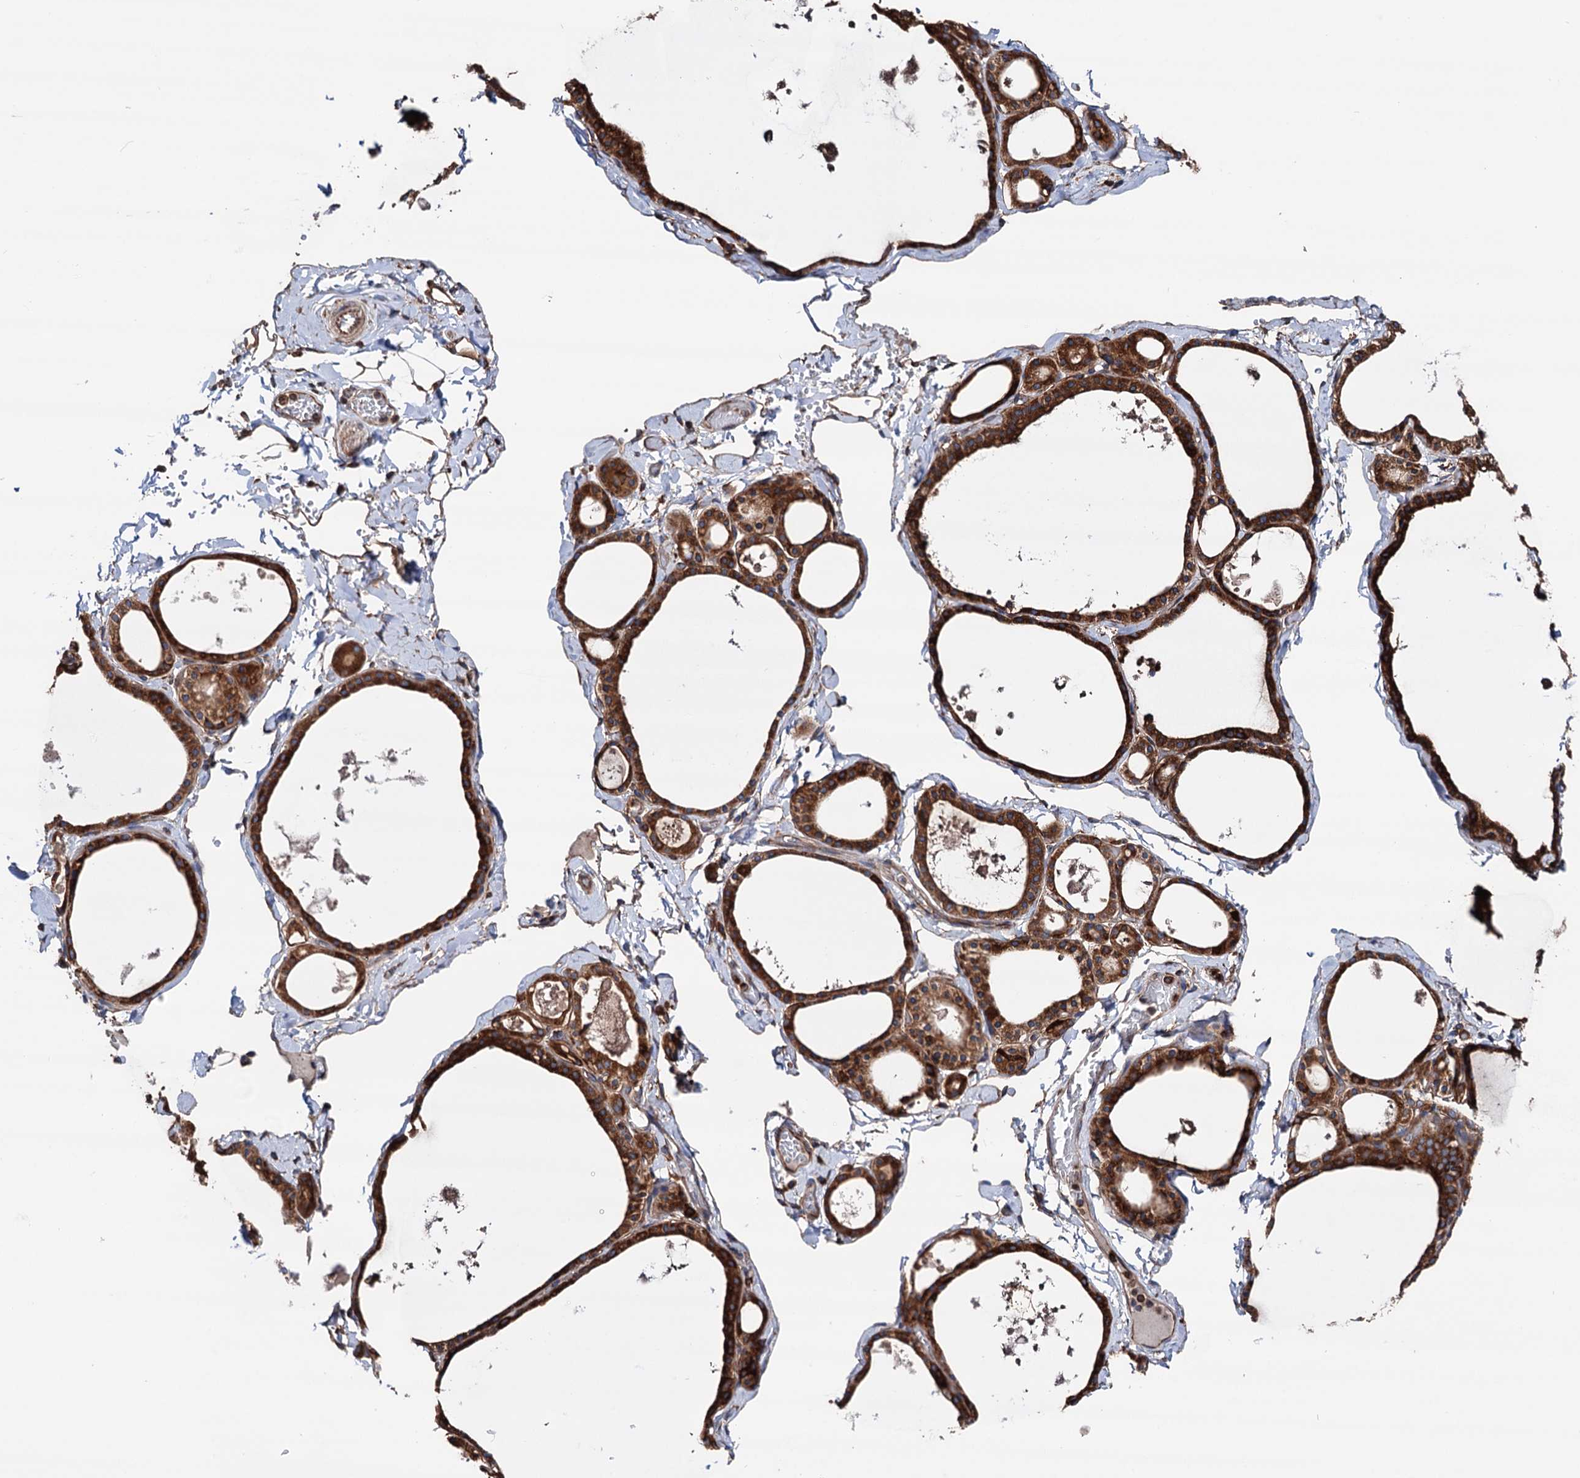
{"staining": {"intensity": "strong", "quantity": ">75%", "location": "cytoplasmic/membranous"}, "tissue": "thyroid gland", "cell_type": "Glandular cells", "image_type": "normal", "snomed": [{"axis": "morphology", "description": "Normal tissue, NOS"}, {"axis": "topography", "description": "Thyroid gland"}], "caption": "A high-resolution image shows IHC staining of normal thyroid gland, which displays strong cytoplasmic/membranous staining in approximately >75% of glandular cells.", "gene": "ERP29", "patient": {"sex": "male", "age": 56}}